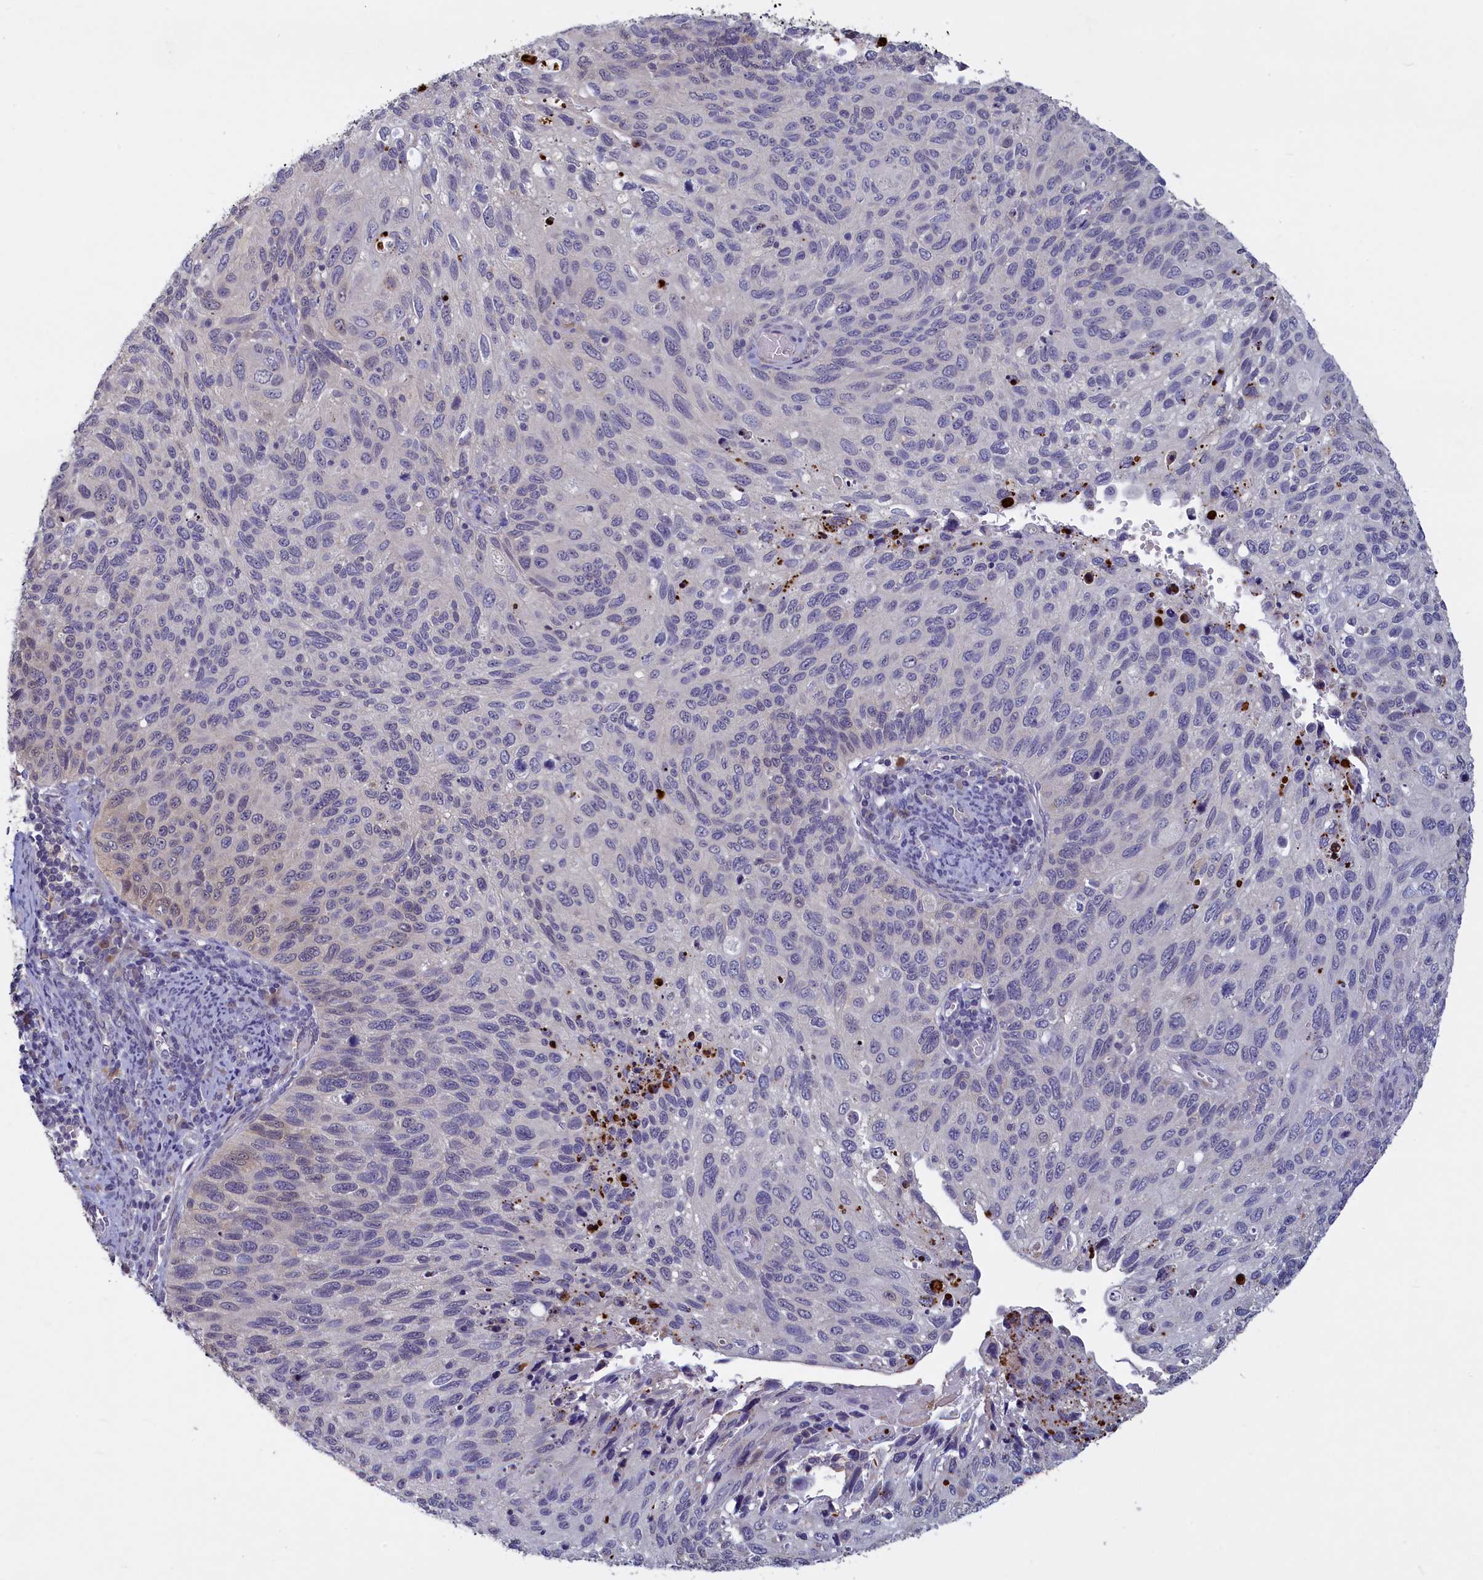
{"staining": {"intensity": "weak", "quantity": "<25%", "location": "cytoplasmic/membranous,nuclear"}, "tissue": "cervical cancer", "cell_type": "Tumor cells", "image_type": "cancer", "snomed": [{"axis": "morphology", "description": "Squamous cell carcinoma, NOS"}, {"axis": "topography", "description": "Cervix"}], "caption": "This is an immunohistochemistry histopathology image of human cervical cancer. There is no staining in tumor cells.", "gene": "UCHL3", "patient": {"sex": "female", "age": 70}}